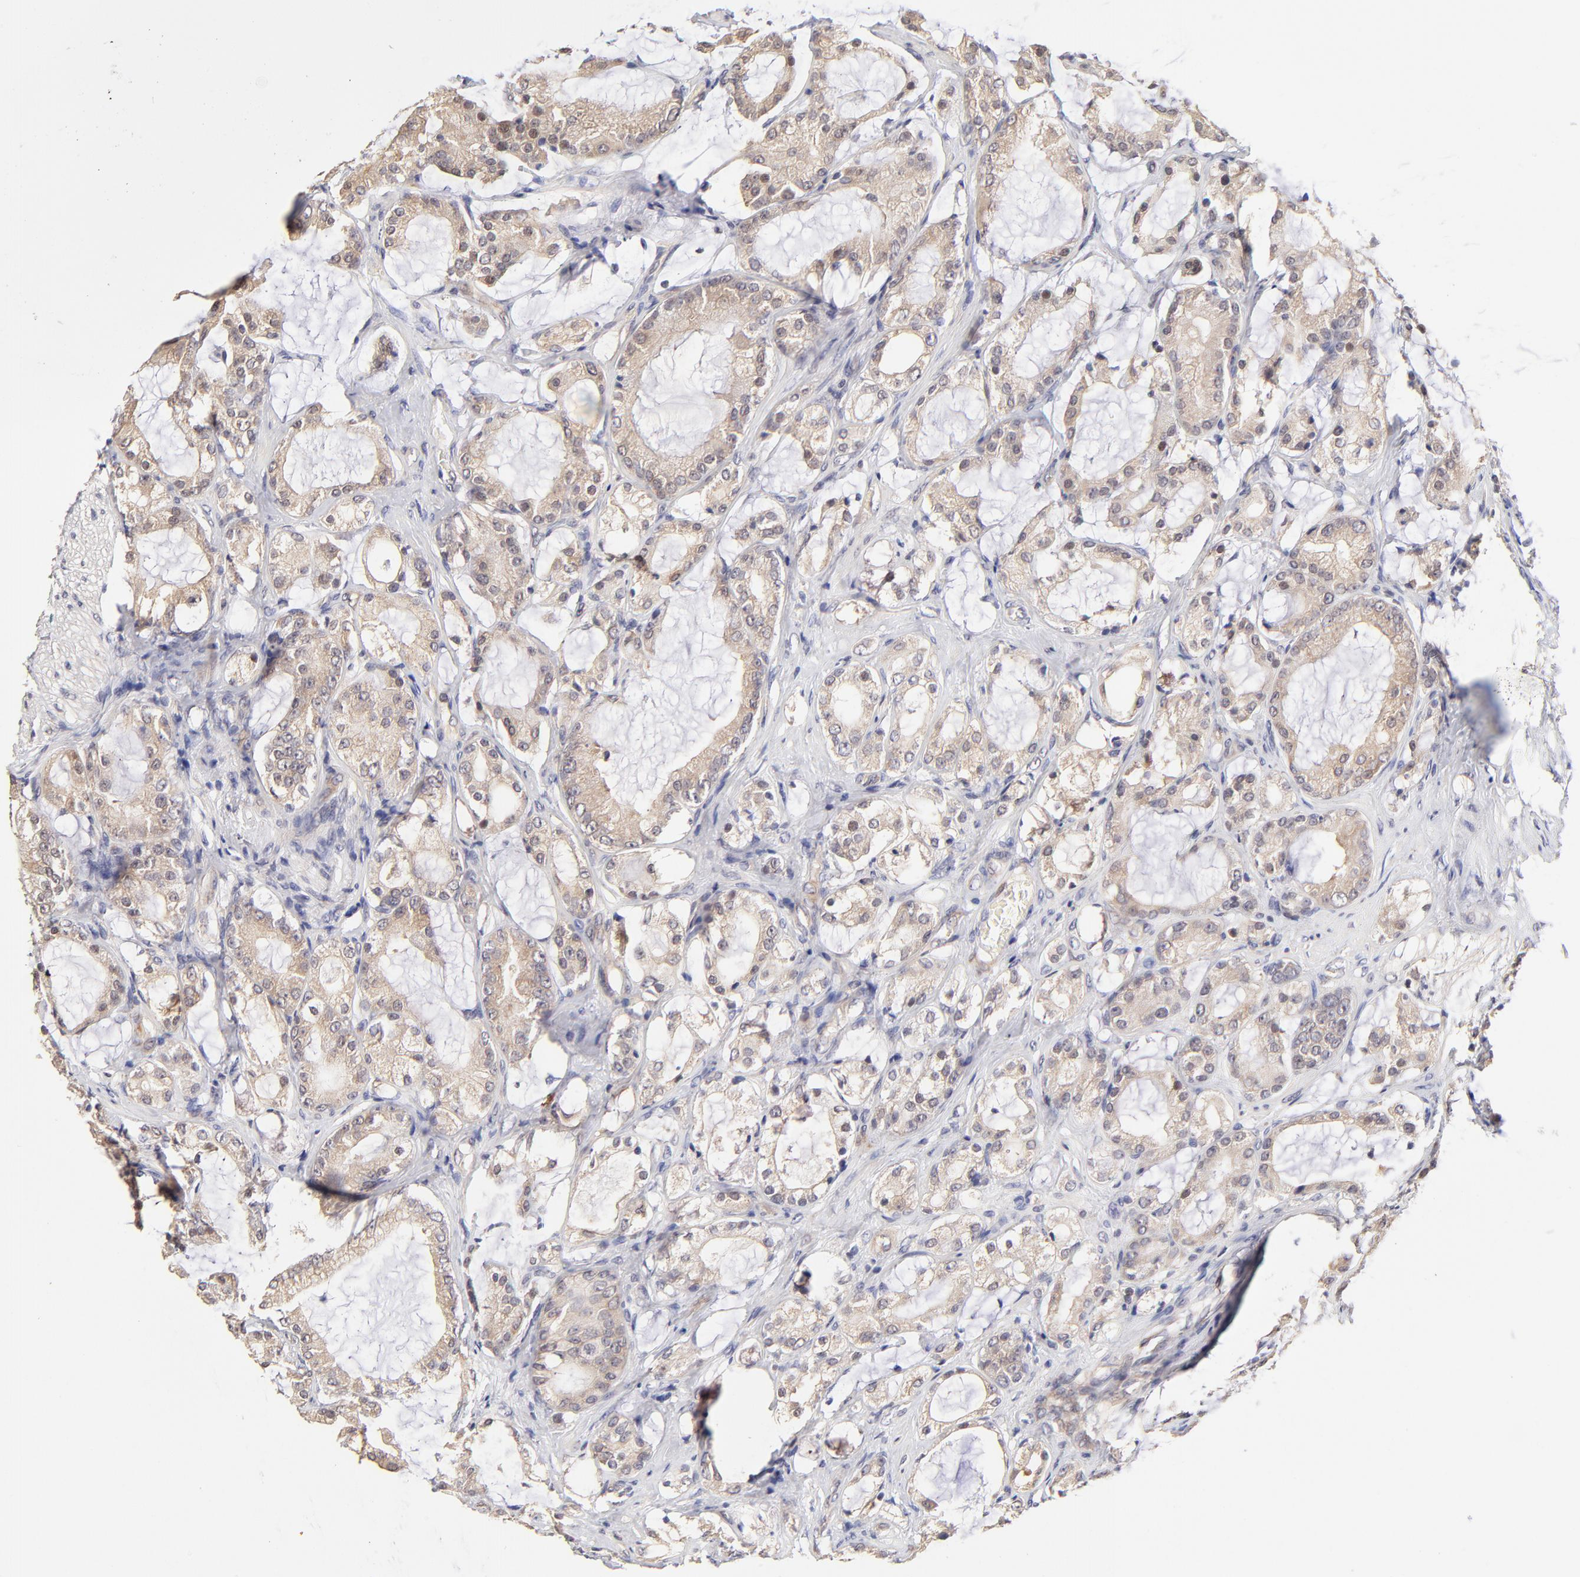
{"staining": {"intensity": "moderate", "quantity": ">75%", "location": "cytoplasmic/membranous"}, "tissue": "prostate cancer", "cell_type": "Tumor cells", "image_type": "cancer", "snomed": [{"axis": "morphology", "description": "Adenocarcinoma, Medium grade"}, {"axis": "topography", "description": "Prostate"}], "caption": "Medium-grade adenocarcinoma (prostate) stained with IHC shows moderate cytoplasmic/membranous positivity in about >75% of tumor cells.", "gene": "ZNF10", "patient": {"sex": "male", "age": 70}}